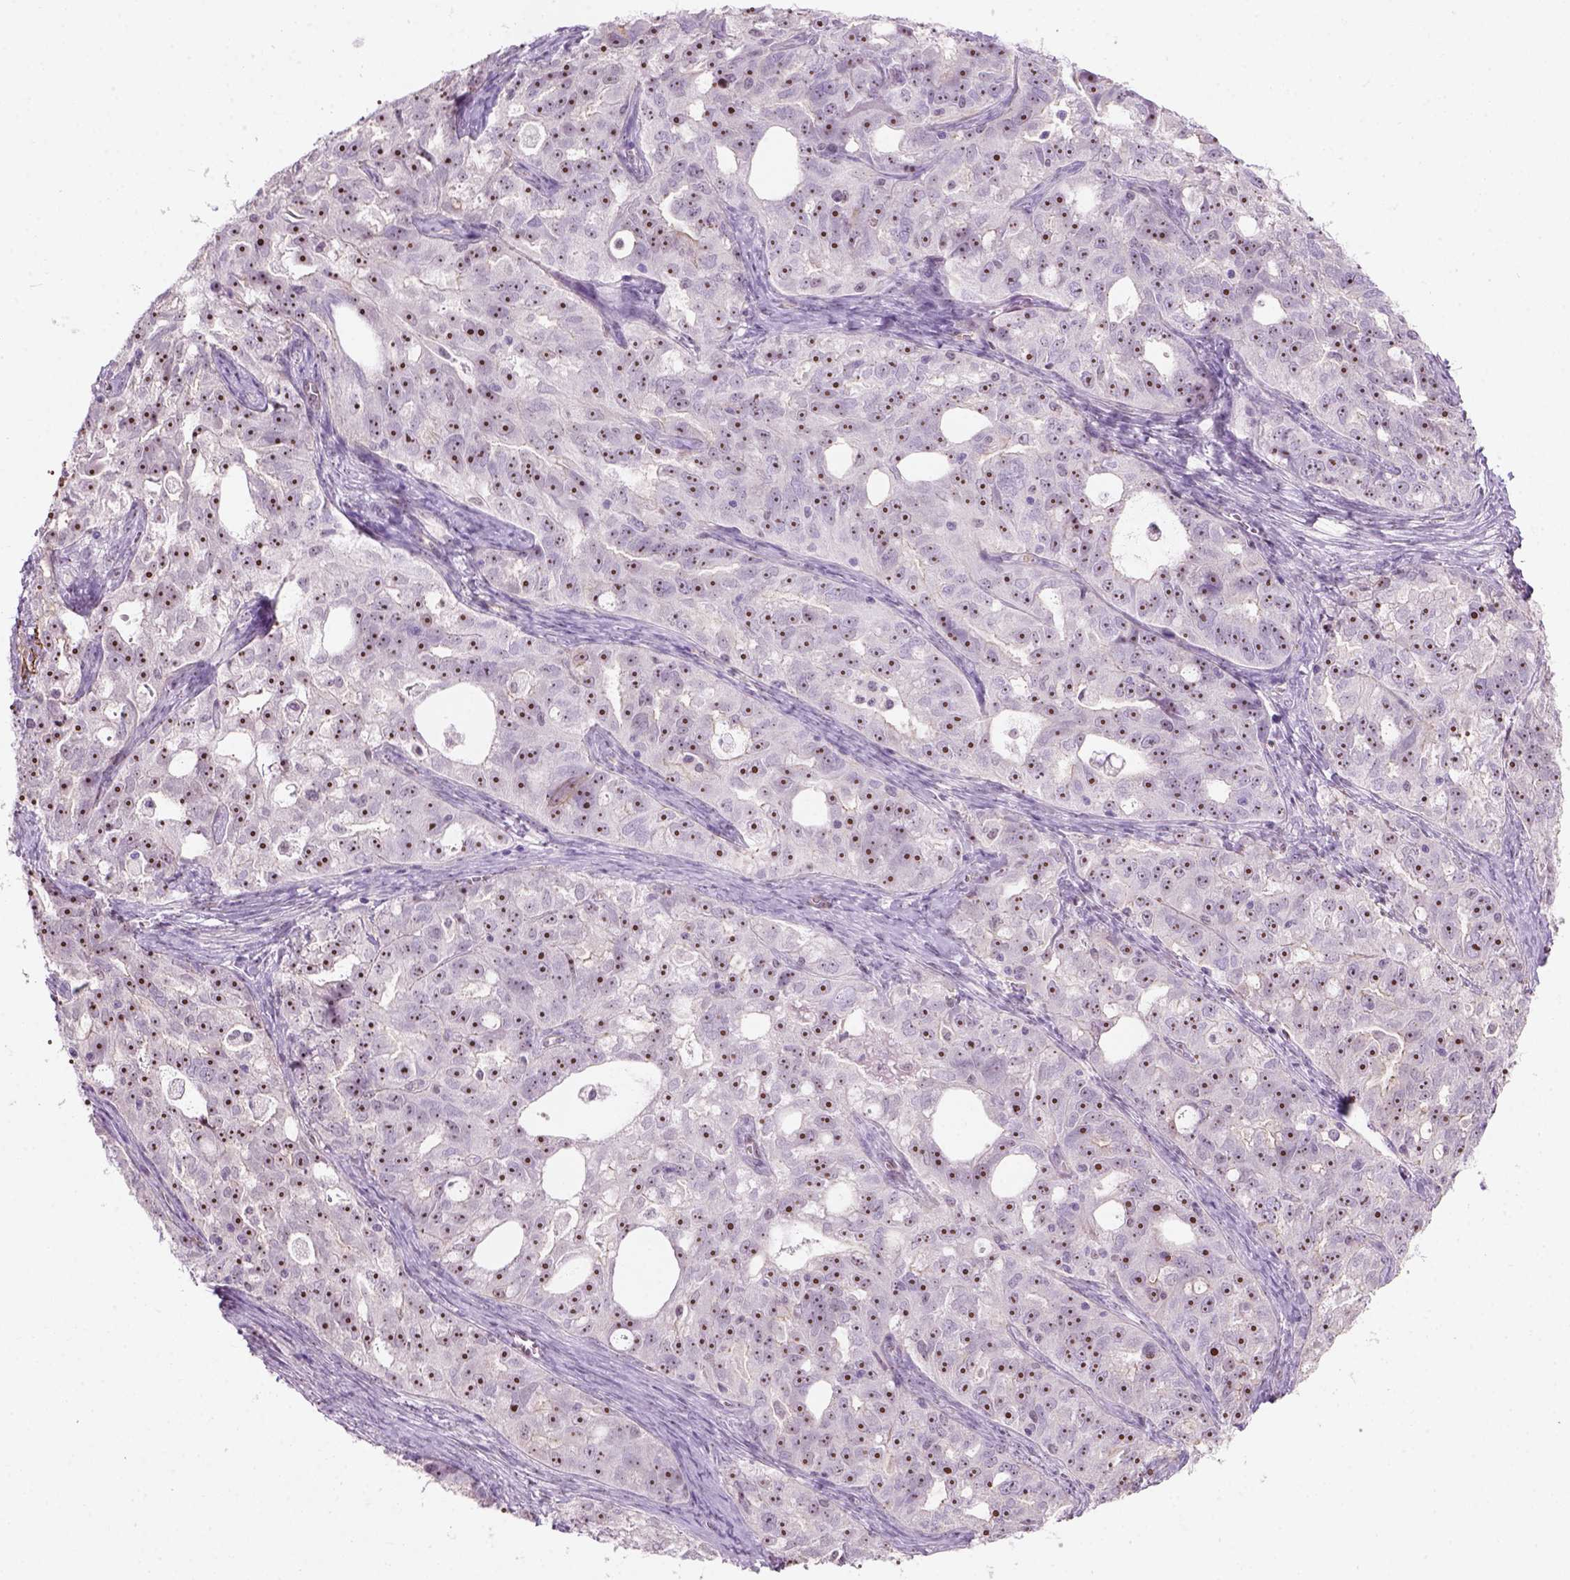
{"staining": {"intensity": "strong", "quantity": ">75%", "location": "nuclear"}, "tissue": "ovarian cancer", "cell_type": "Tumor cells", "image_type": "cancer", "snomed": [{"axis": "morphology", "description": "Cystadenocarcinoma, serous, NOS"}, {"axis": "topography", "description": "Ovary"}], "caption": "Ovarian cancer (serous cystadenocarcinoma) was stained to show a protein in brown. There is high levels of strong nuclear expression in approximately >75% of tumor cells. (DAB (3,3'-diaminobenzidine) IHC, brown staining for protein, blue staining for nuclei).", "gene": "RRS1", "patient": {"sex": "female", "age": 51}}